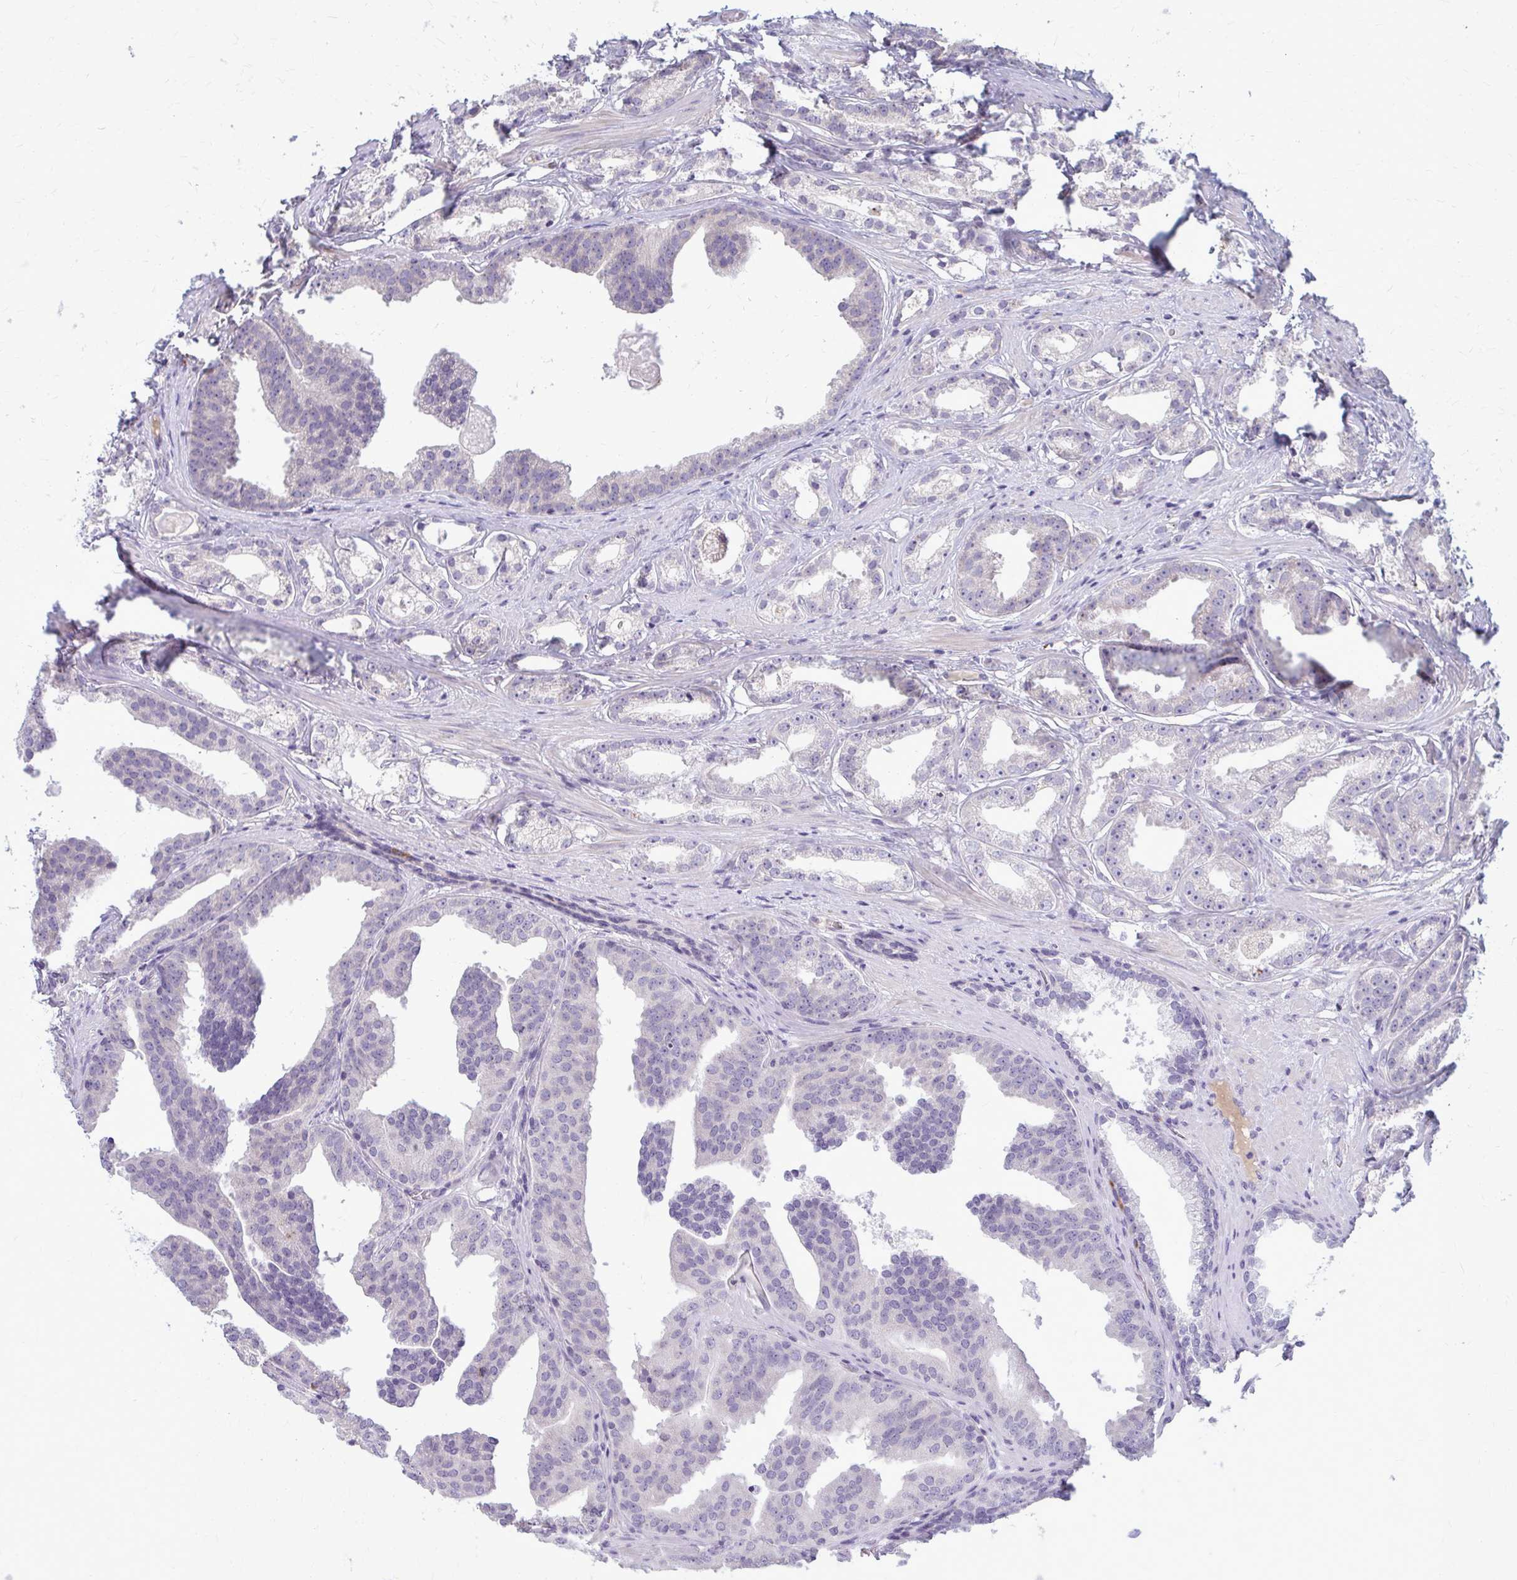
{"staining": {"intensity": "negative", "quantity": "none", "location": "none"}, "tissue": "prostate cancer", "cell_type": "Tumor cells", "image_type": "cancer", "snomed": [{"axis": "morphology", "description": "Adenocarcinoma, Low grade"}, {"axis": "topography", "description": "Prostate"}], "caption": "An image of human prostate adenocarcinoma (low-grade) is negative for staining in tumor cells.", "gene": "MCRIP2", "patient": {"sex": "male", "age": 65}}